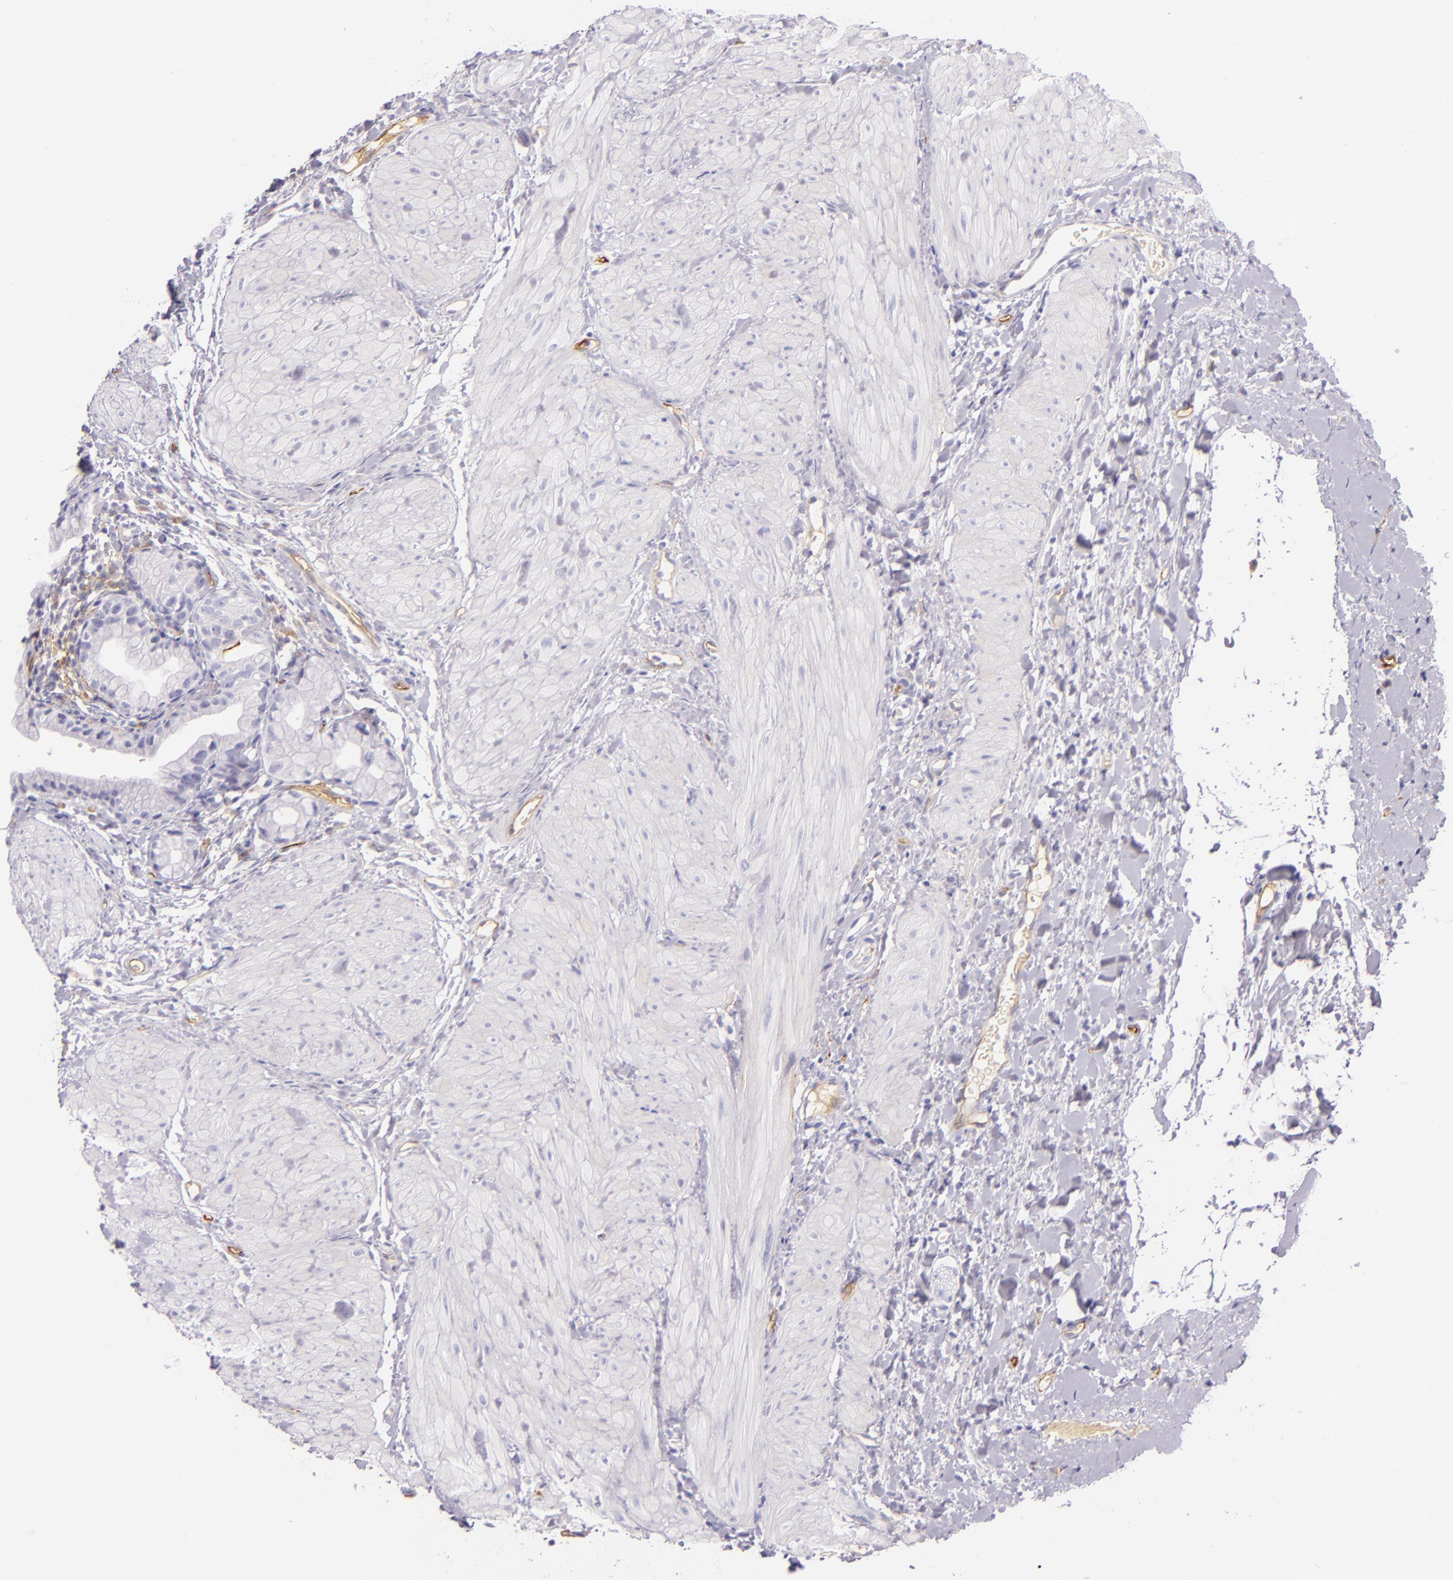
{"staining": {"intensity": "negative", "quantity": "none", "location": "none"}, "tissue": "gallbladder", "cell_type": "Glandular cells", "image_type": "normal", "snomed": [{"axis": "morphology", "description": "Normal tissue, NOS"}, {"axis": "morphology", "description": "Inflammation, NOS"}, {"axis": "topography", "description": "Gallbladder"}], "caption": "Protein analysis of normal gallbladder displays no significant staining in glandular cells. (DAB immunohistochemistry (IHC), high magnification).", "gene": "ICAM1", "patient": {"sex": "male", "age": 66}}